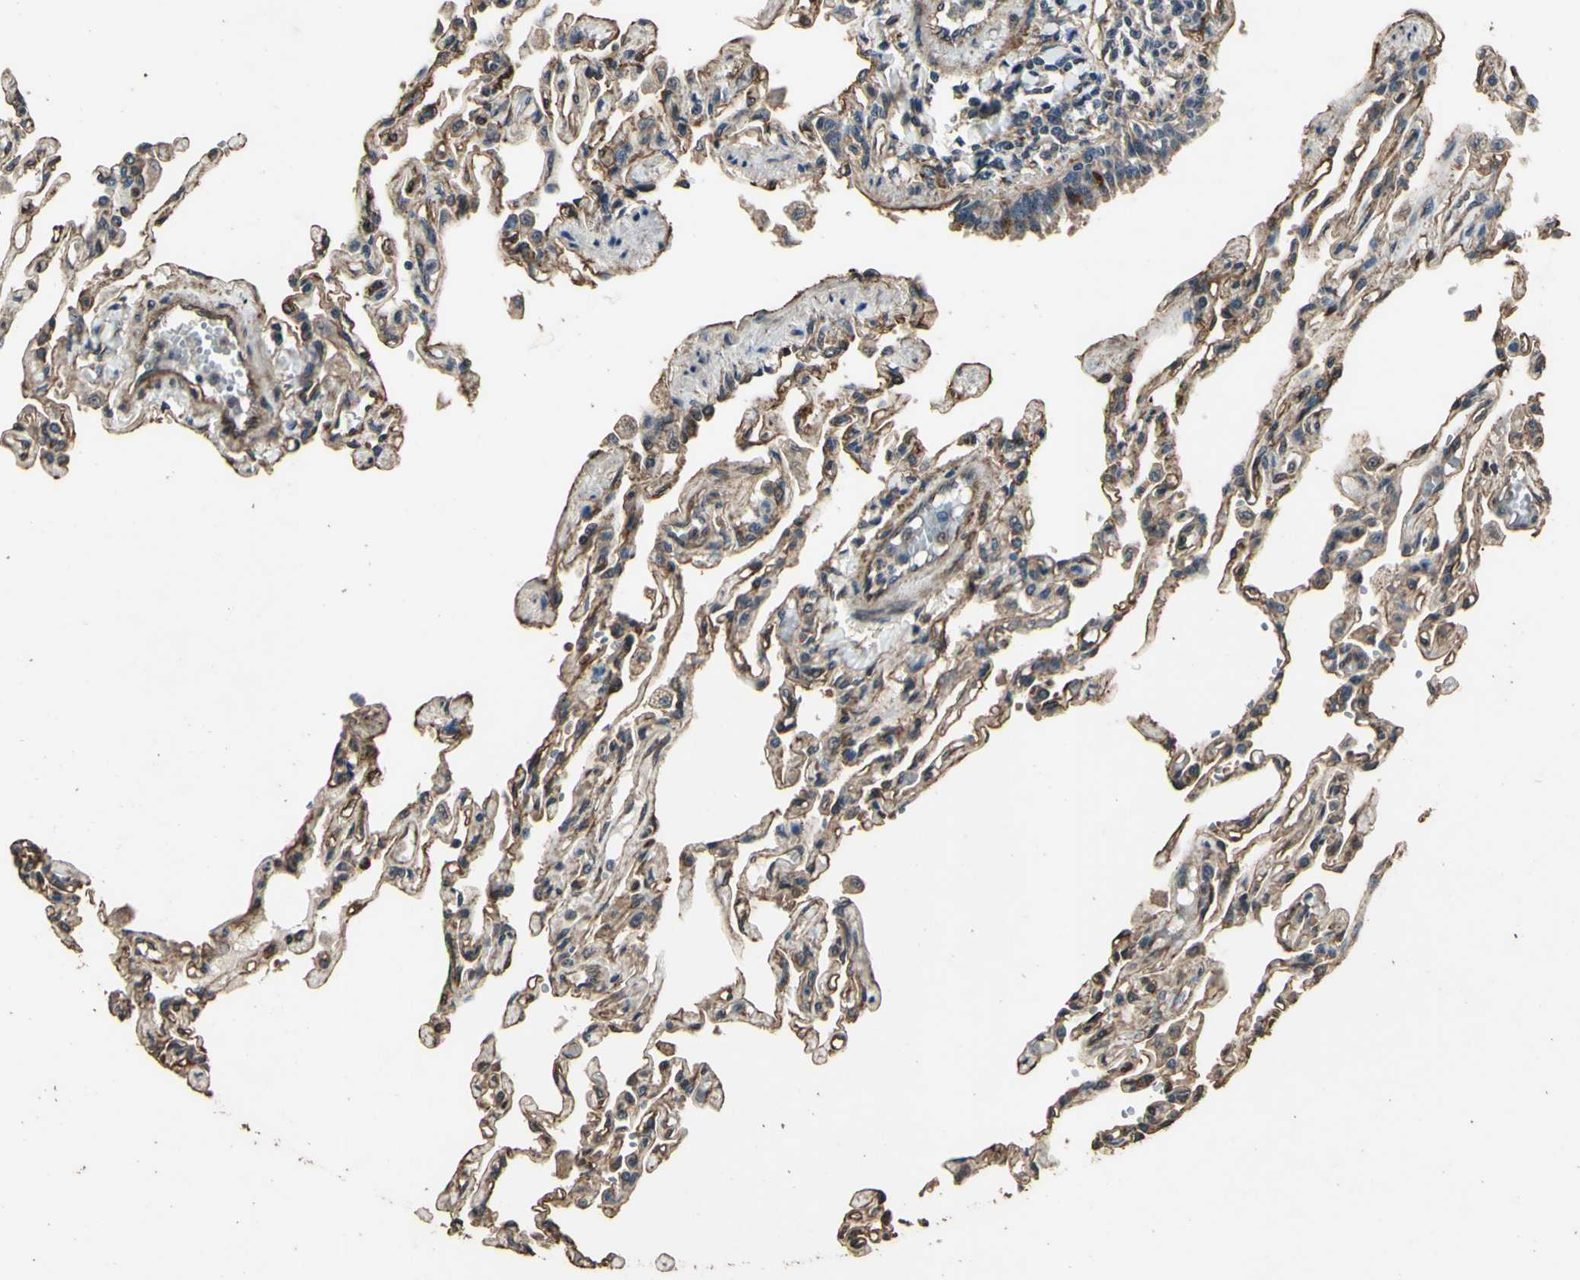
{"staining": {"intensity": "moderate", "quantity": ">75%", "location": "cytoplasmic/membranous"}, "tissue": "lung", "cell_type": "Alveolar cells", "image_type": "normal", "snomed": [{"axis": "morphology", "description": "Normal tissue, NOS"}, {"axis": "topography", "description": "Lung"}], "caption": "IHC (DAB (3,3'-diaminobenzidine)) staining of unremarkable human lung reveals moderate cytoplasmic/membranous protein staining in about >75% of alveolar cells.", "gene": "TSPO", "patient": {"sex": "male", "age": 21}}